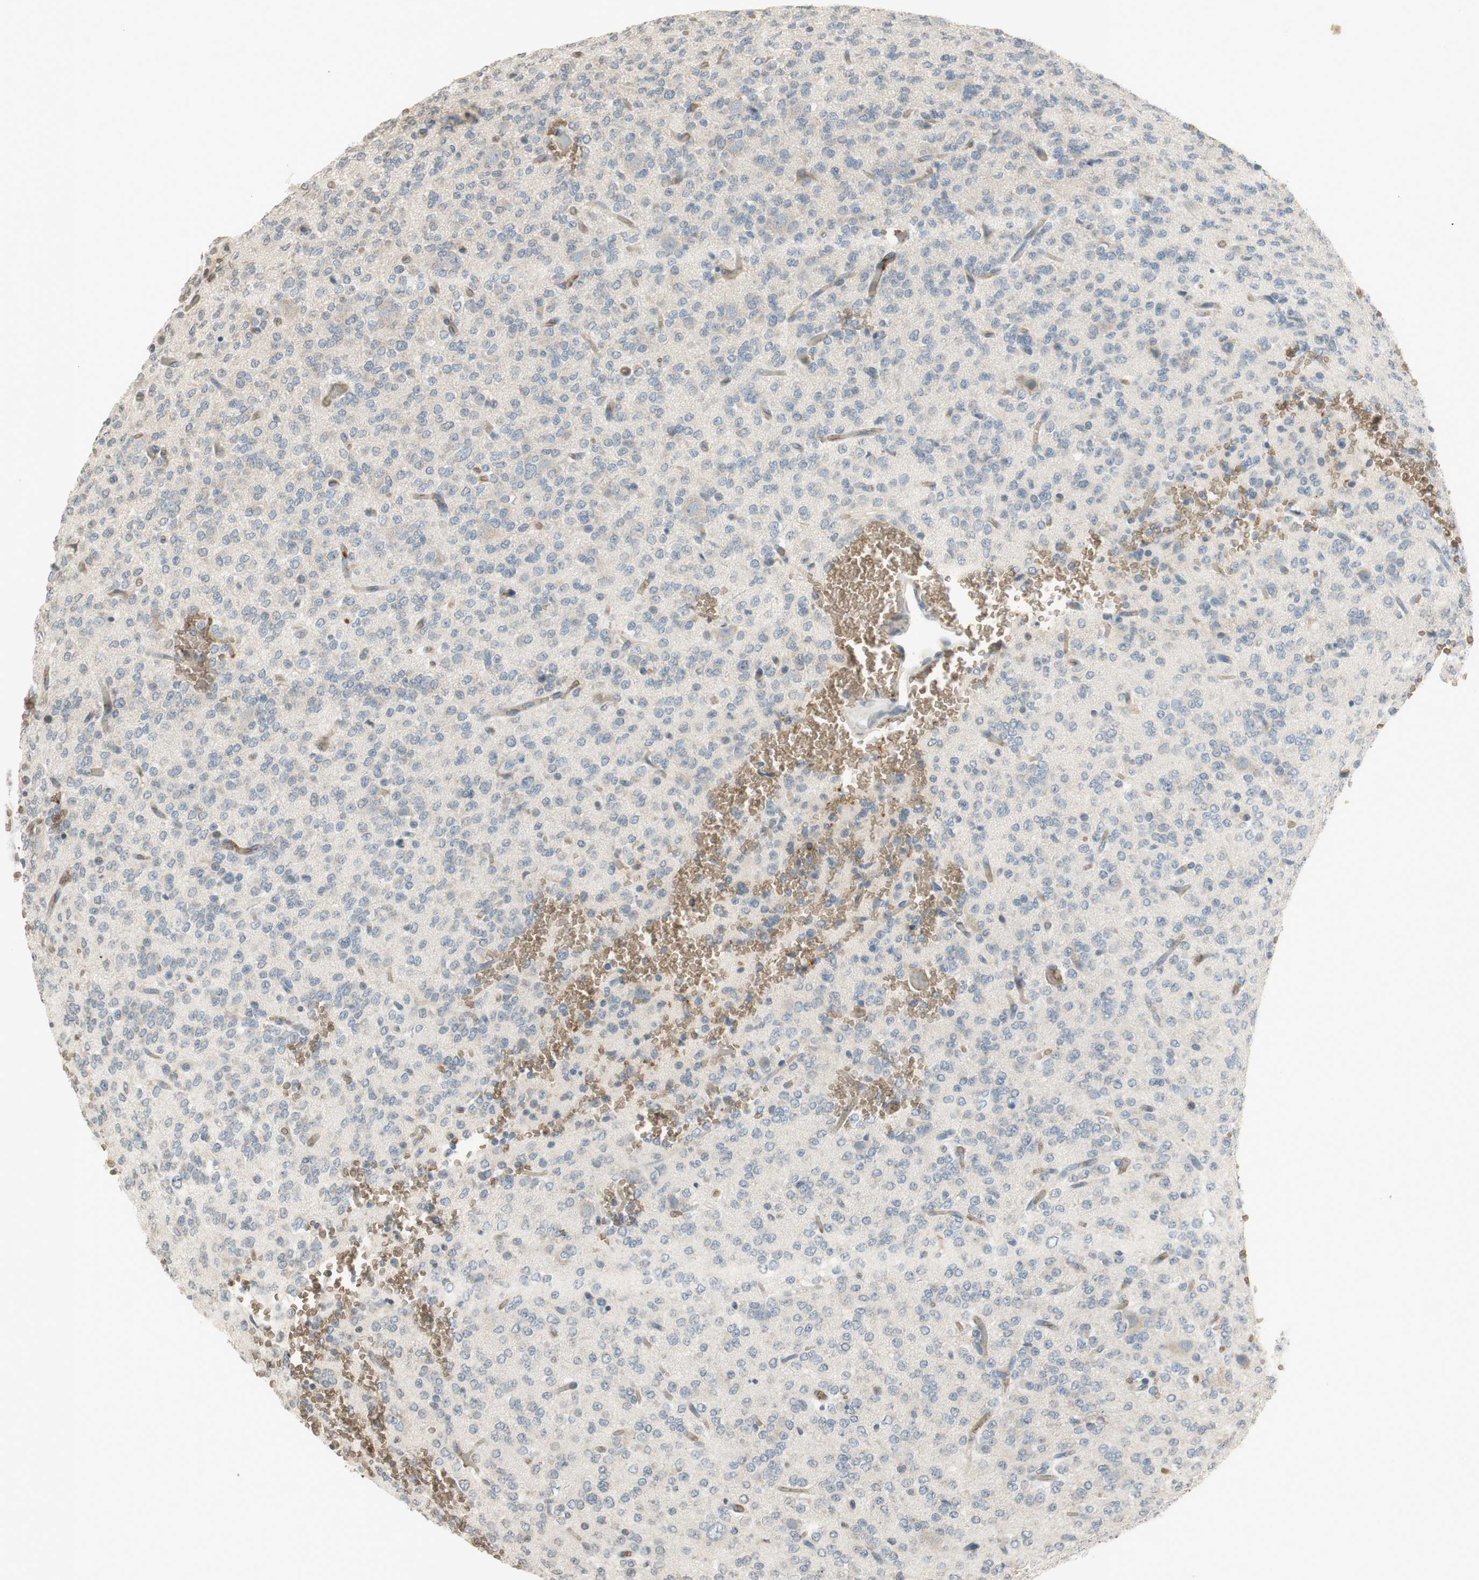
{"staining": {"intensity": "negative", "quantity": "none", "location": "none"}, "tissue": "glioma", "cell_type": "Tumor cells", "image_type": "cancer", "snomed": [{"axis": "morphology", "description": "Glioma, malignant, Low grade"}, {"axis": "topography", "description": "Brain"}], "caption": "Immunohistochemical staining of human glioma displays no significant positivity in tumor cells.", "gene": "GYPC", "patient": {"sex": "male", "age": 38}}